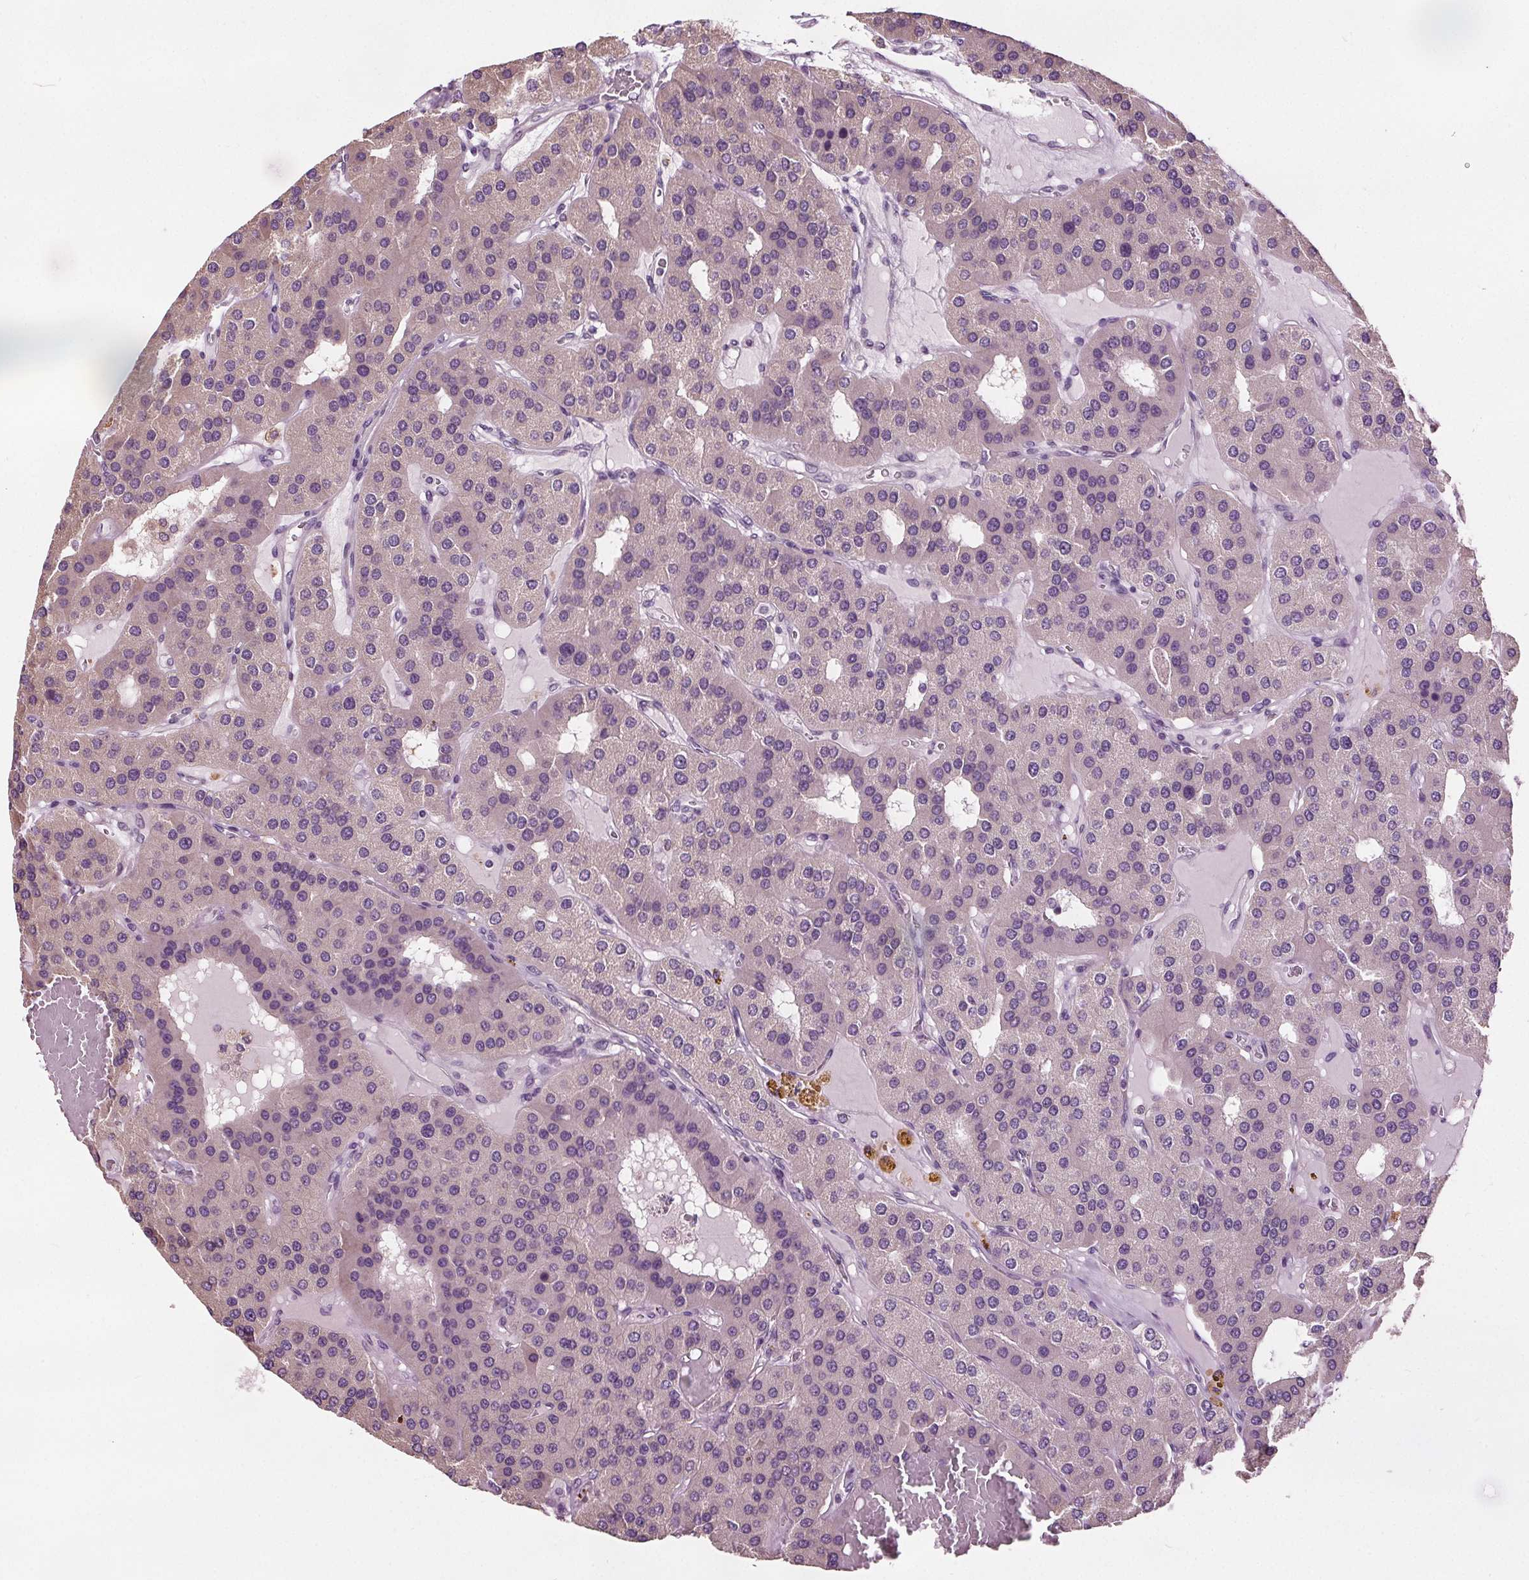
{"staining": {"intensity": "negative", "quantity": "none", "location": "none"}, "tissue": "parathyroid gland", "cell_type": "Glandular cells", "image_type": "normal", "snomed": [{"axis": "morphology", "description": "Normal tissue, NOS"}, {"axis": "morphology", "description": "Adenoma, NOS"}, {"axis": "topography", "description": "Parathyroid gland"}], "caption": "The IHC micrograph has no significant expression in glandular cells of parathyroid gland.", "gene": "RASA1", "patient": {"sex": "female", "age": 86}}